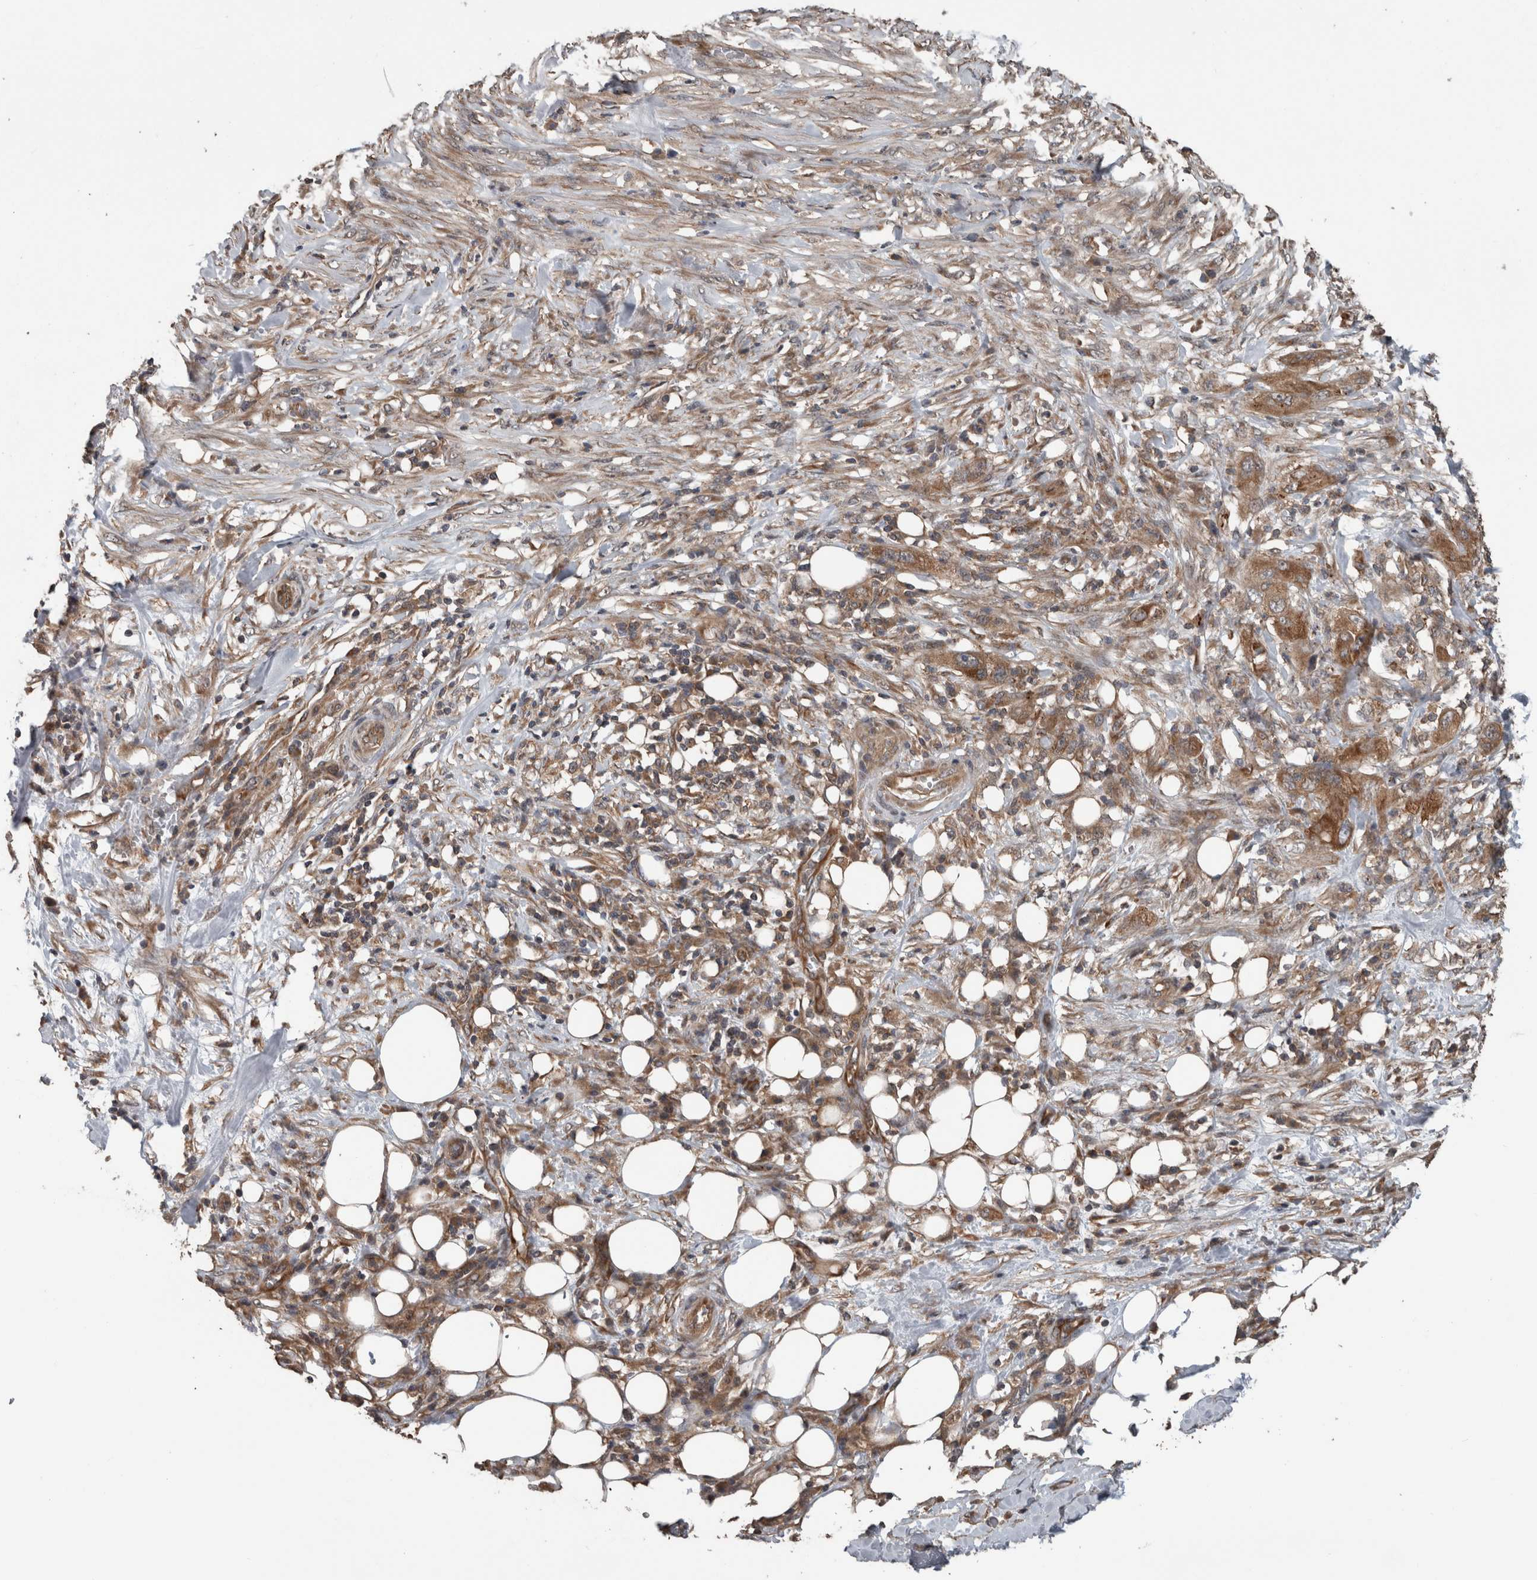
{"staining": {"intensity": "moderate", "quantity": ">75%", "location": "cytoplasmic/membranous"}, "tissue": "pancreatic cancer", "cell_type": "Tumor cells", "image_type": "cancer", "snomed": [{"axis": "morphology", "description": "Adenocarcinoma, NOS"}, {"axis": "topography", "description": "Pancreas"}], "caption": "Pancreatic adenocarcinoma stained with IHC displays moderate cytoplasmic/membranous positivity in approximately >75% of tumor cells.", "gene": "RIOK3", "patient": {"sex": "female", "age": 78}}